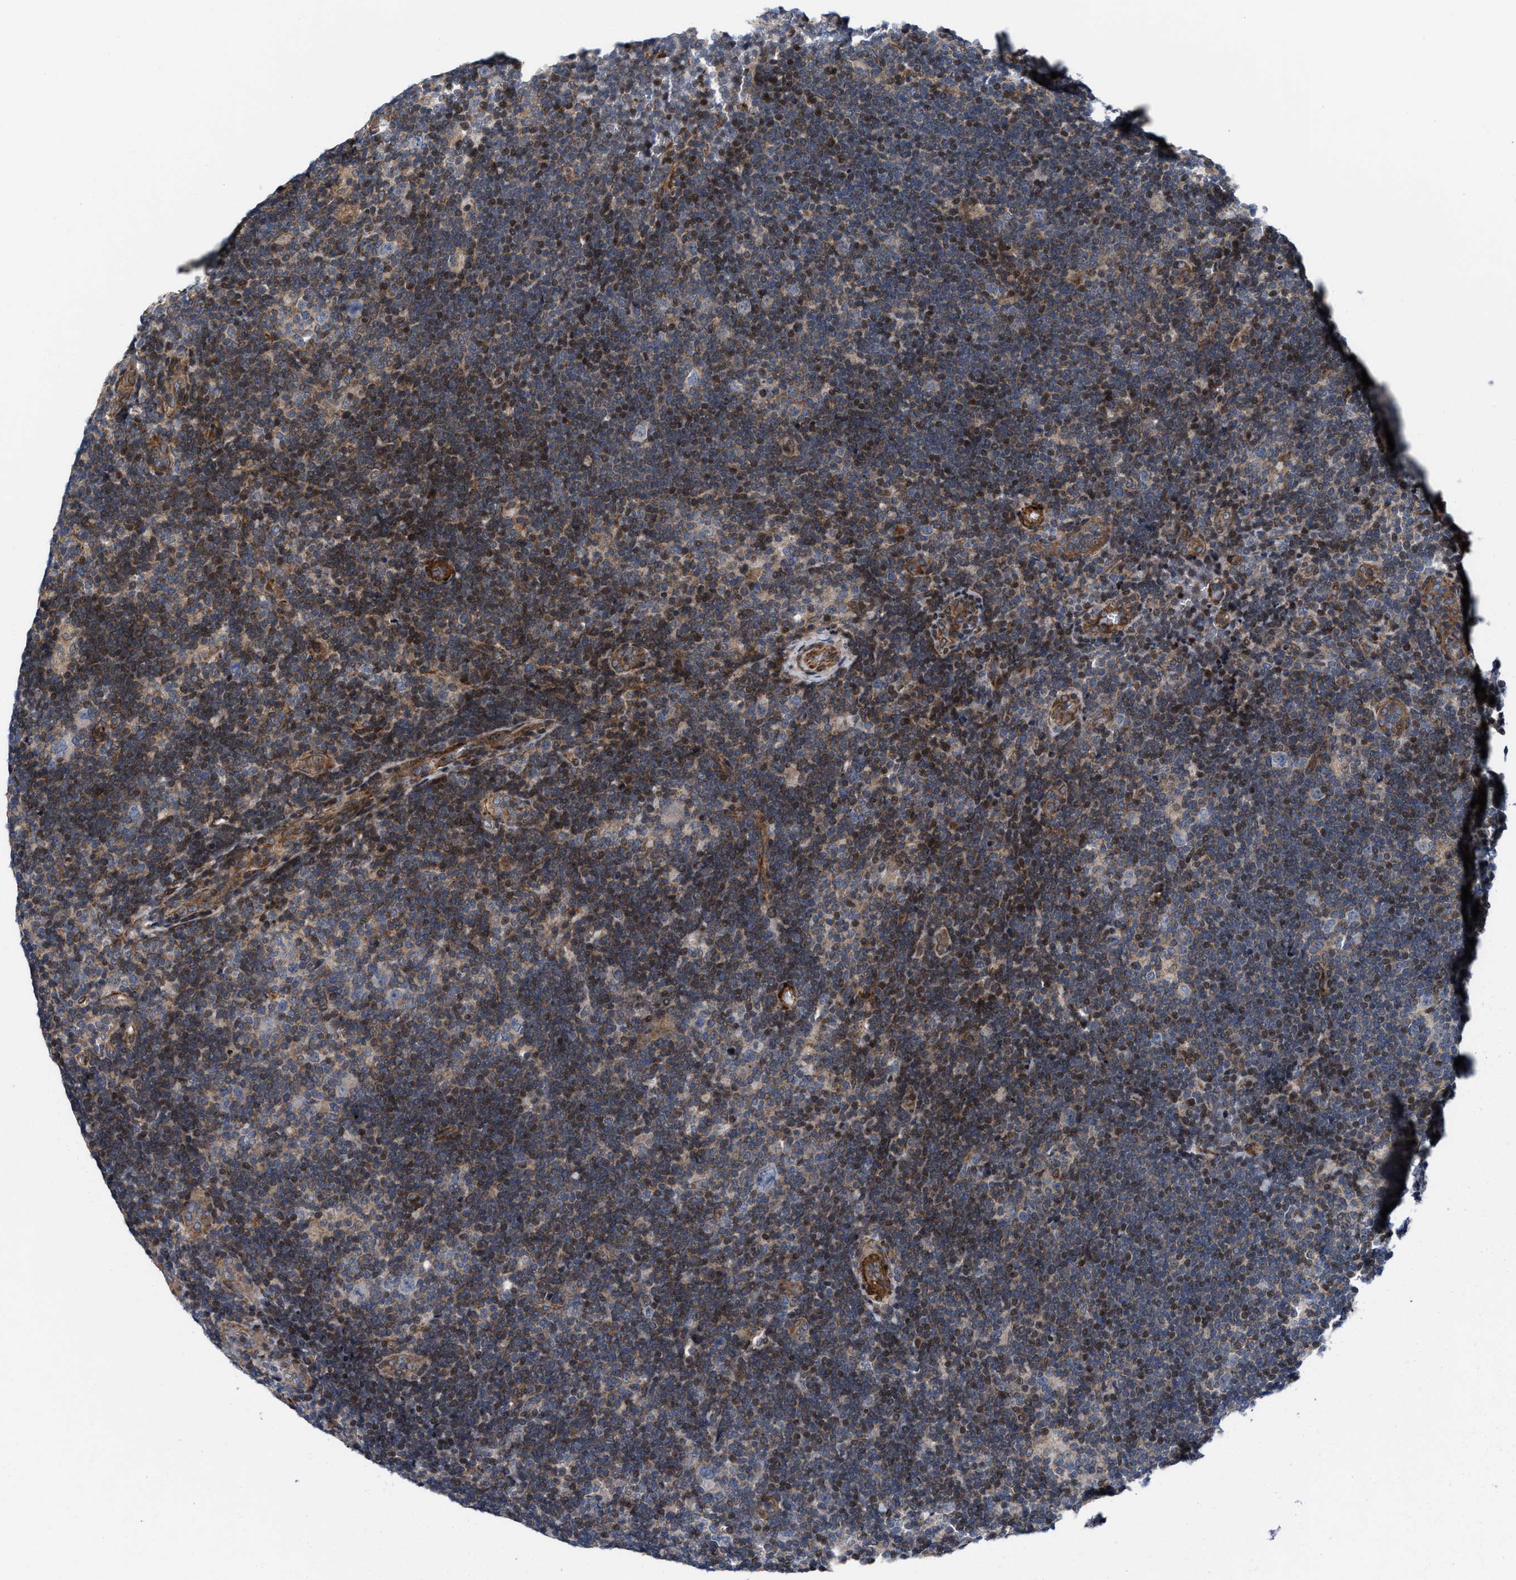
{"staining": {"intensity": "negative", "quantity": "none", "location": "none"}, "tissue": "lymphoma", "cell_type": "Tumor cells", "image_type": "cancer", "snomed": [{"axis": "morphology", "description": "Hodgkin's disease, NOS"}, {"axis": "topography", "description": "Lymph node"}], "caption": "Immunohistochemistry micrograph of neoplastic tissue: lymphoma stained with DAB (3,3'-diaminobenzidine) exhibits no significant protein positivity in tumor cells.", "gene": "TGFB1I1", "patient": {"sex": "female", "age": 57}}